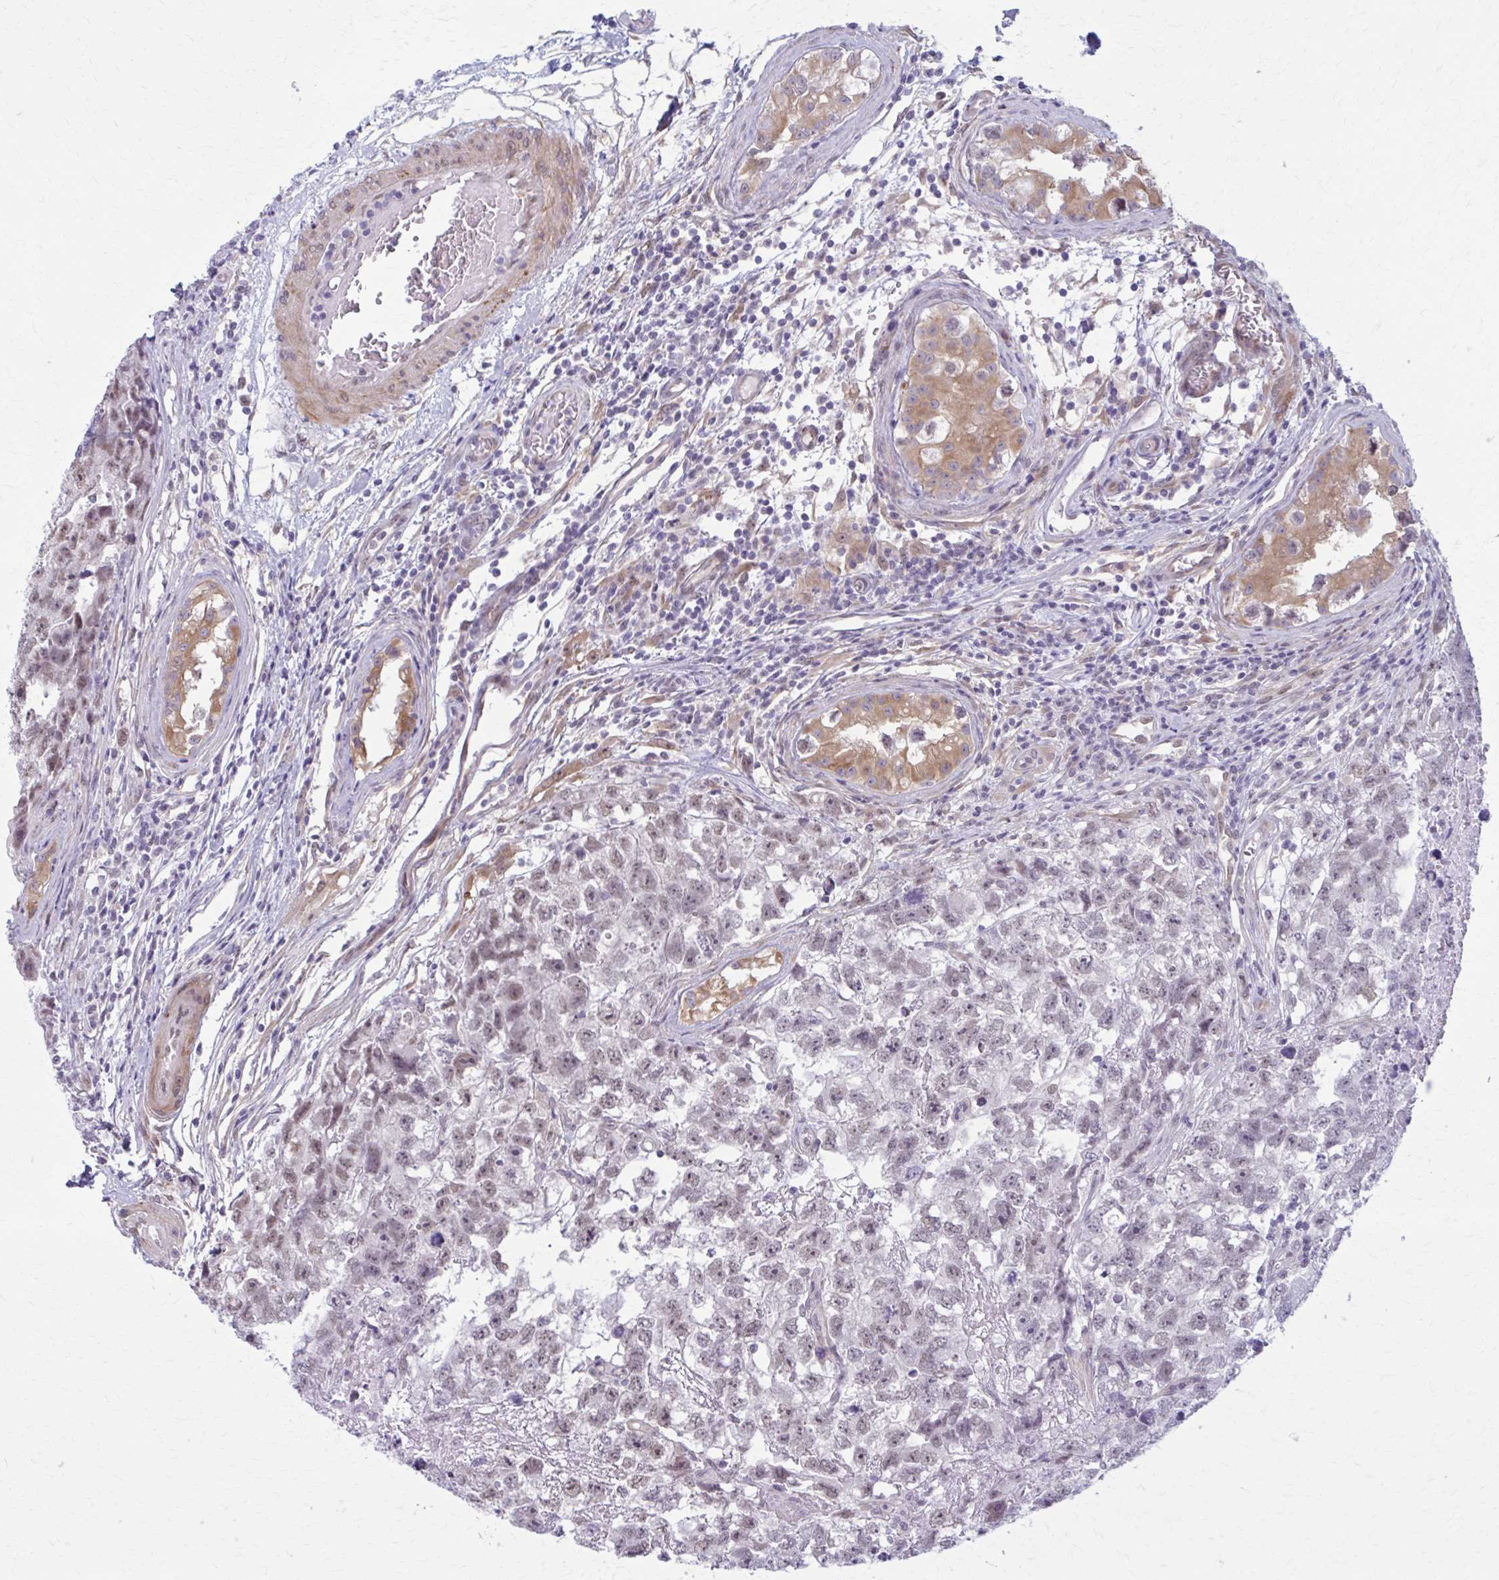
{"staining": {"intensity": "weak", "quantity": "25%-75%", "location": "nuclear"}, "tissue": "testis cancer", "cell_type": "Tumor cells", "image_type": "cancer", "snomed": [{"axis": "morphology", "description": "Carcinoma, Embryonal, NOS"}, {"axis": "topography", "description": "Testis"}], "caption": "Protein staining by immunohistochemistry (IHC) shows weak nuclear staining in about 25%-75% of tumor cells in embryonal carcinoma (testis). The staining was performed using DAB, with brown indicating positive protein expression. Nuclei are stained blue with hematoxylin.", "gene": "NUMBL", "patient": {"sex": "male", "age": 22}}